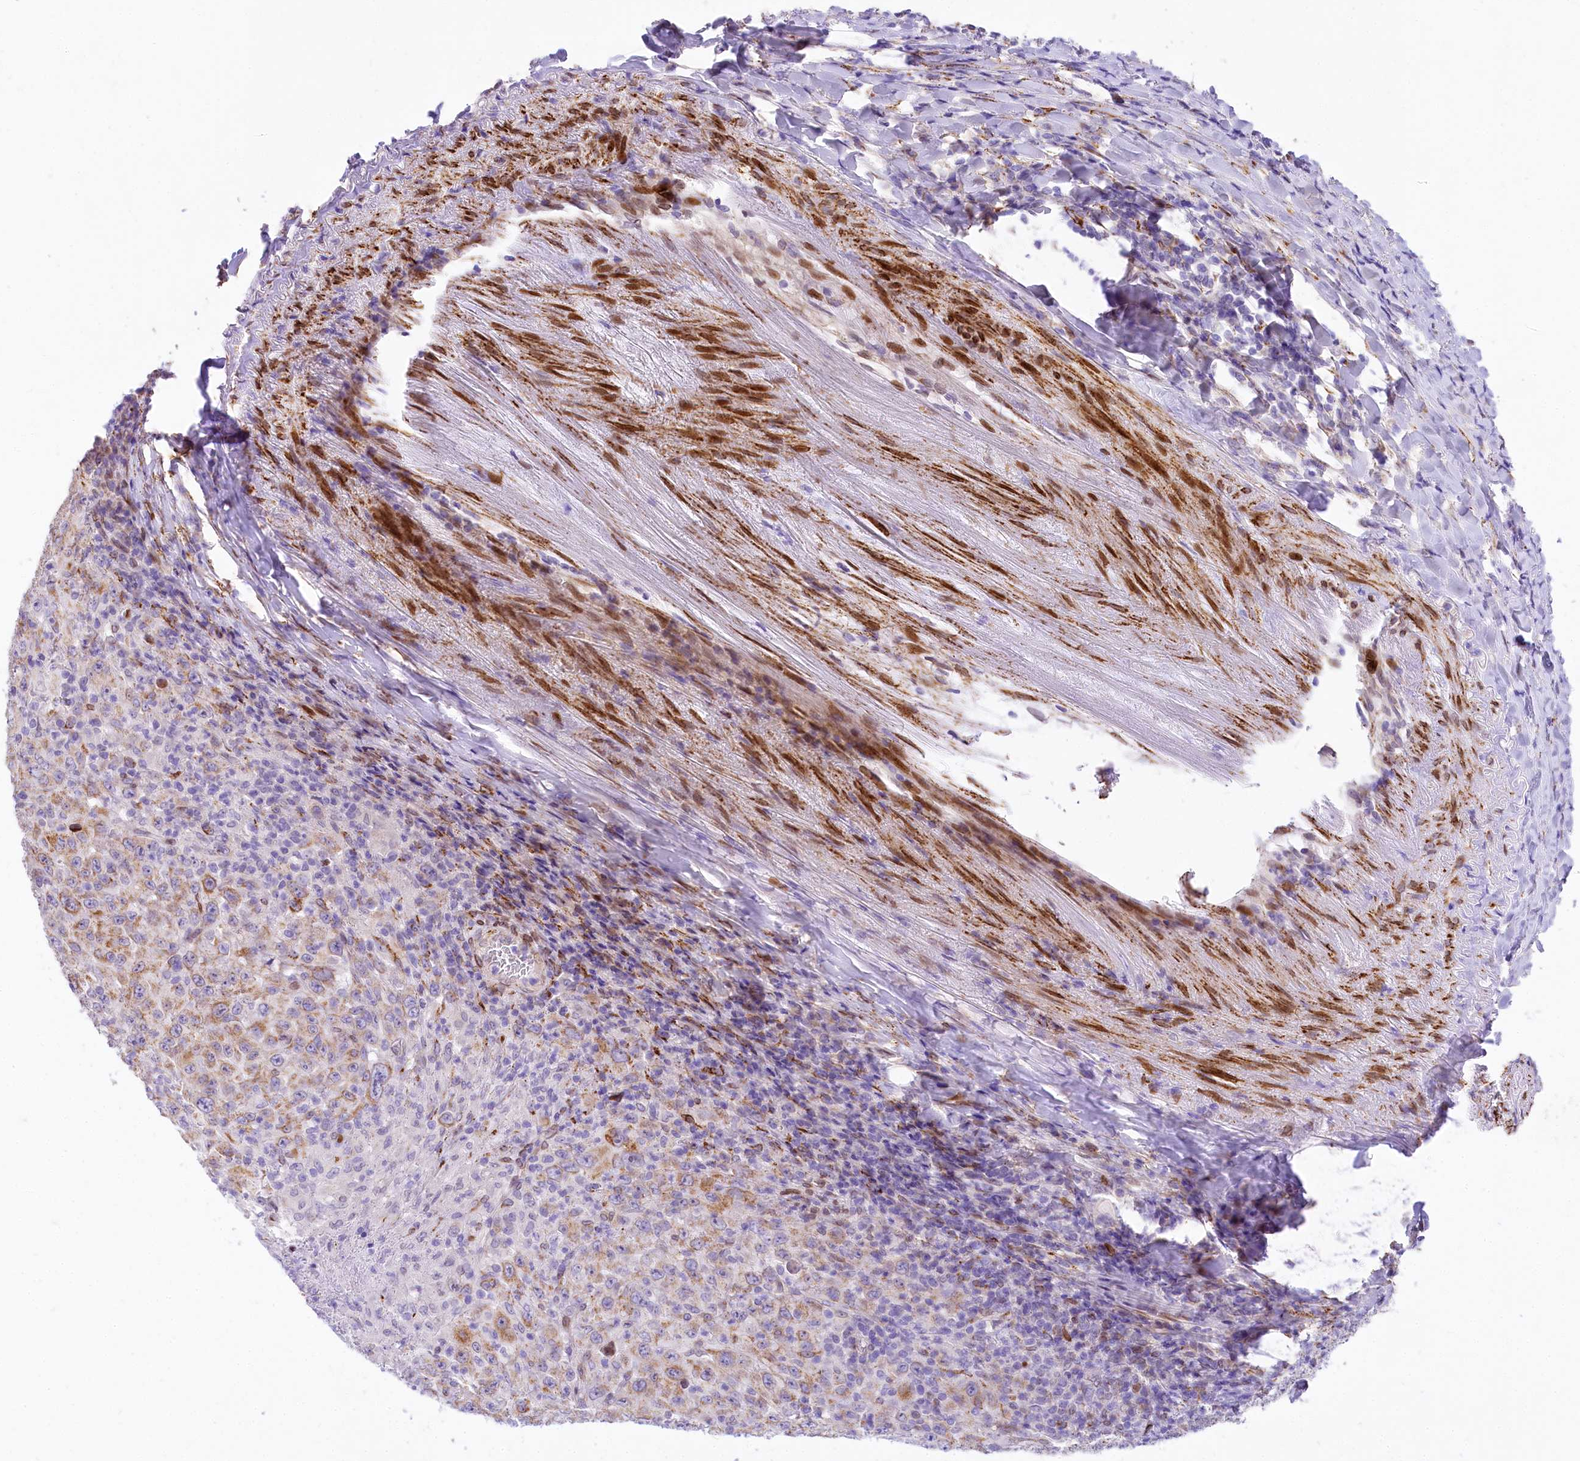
{"staining": {"intensity": "weak", "quantity": "25%-75%", "location": "cytoplasmic/membranous"}, "tissue": "melanoma", "cell_type": "Tumor cells", "image_type": "cancer", "snomed": [{"axis": "morphology", "description": "Malignant melanoma, Metastatic site"}, {"axis": "topography", "description": "Skin"}], "caption": "A brown stain shows weak cytoplasmic/membranous positivity of a protein in human malignant melanoma (metastatic site) tumor cells.", "gene": "PPIP5K2", "patient": {"sex": "female", "age": 56}}